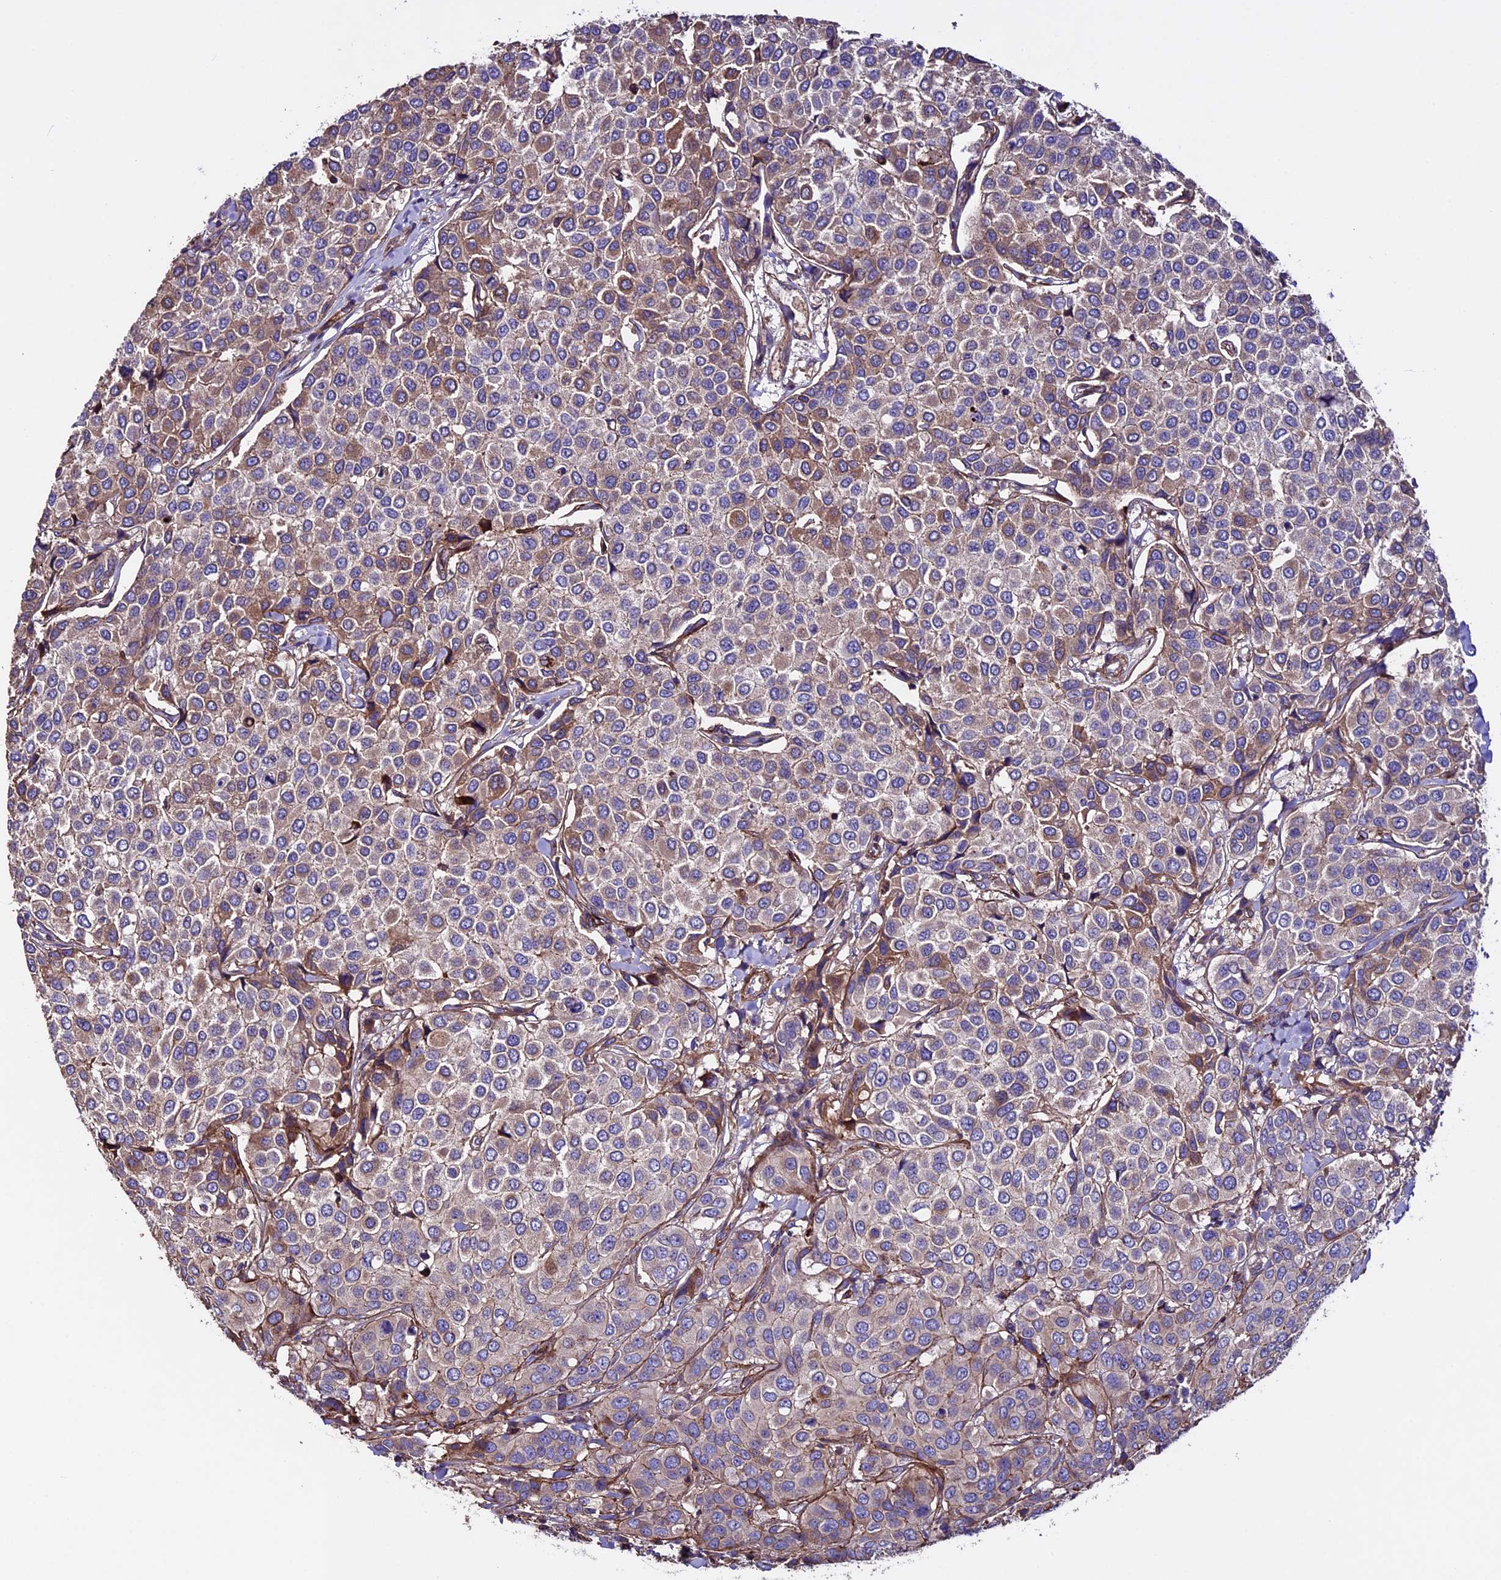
{"staining": {"intensity": "moderate", "quantity": ">75%", "location": "cytoplasmic/membranous"}, "tissue": "breast cancer", "cell_type": "Tumor cells", "image_type": "cancer", "snomed": [{"axis": "morphology", "description": "Duct carcinoma"}, {"axis": "topography", "description": "Breast"}], "caption": "Tumor cells reveal moderate cytoplasmic/membranous staining in about >75% of cells in infiltrating ductal carcinoma (breast).", "gene": "EVA1B", "patient": {"sex": "female", "age": 55}}